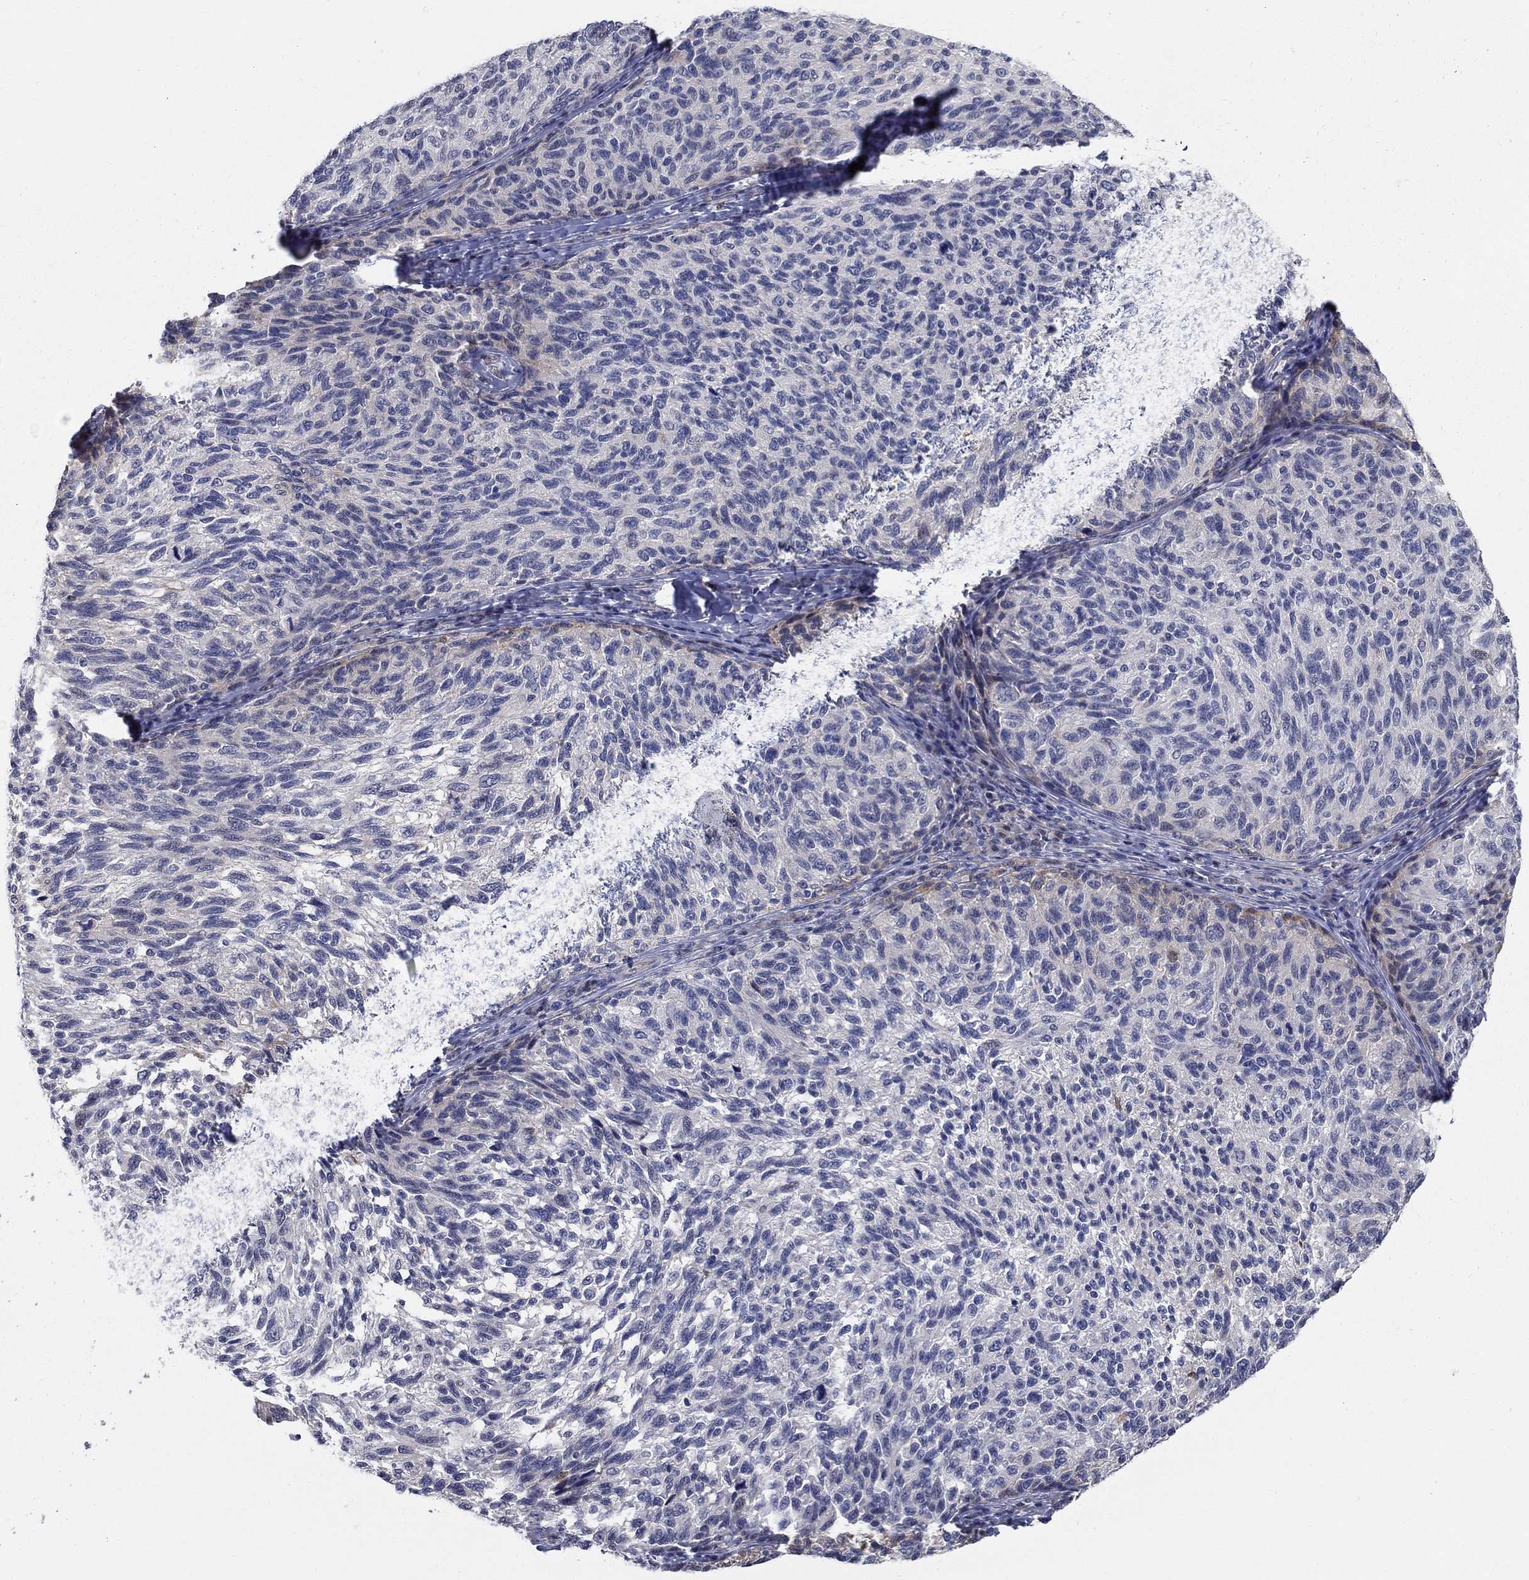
{"staining": {"intensity": "weak", "quantity": "<25%", "location": "cytoplasmic/membranous"}, "tissue": "melanoma", "cell_type": "Tumor cells", "image_type": "cancer", "snomed": [{"axis": "morphology", "description": "Malignant melanoma, NOS"}, {"axis": "topography", "description": "Skin"}], "caption": "A photomicrograph of human melanoma is negative for staining in tumor cells.", "gene": "C16orf46", "patient": {"sex": "female", "age": 73}}